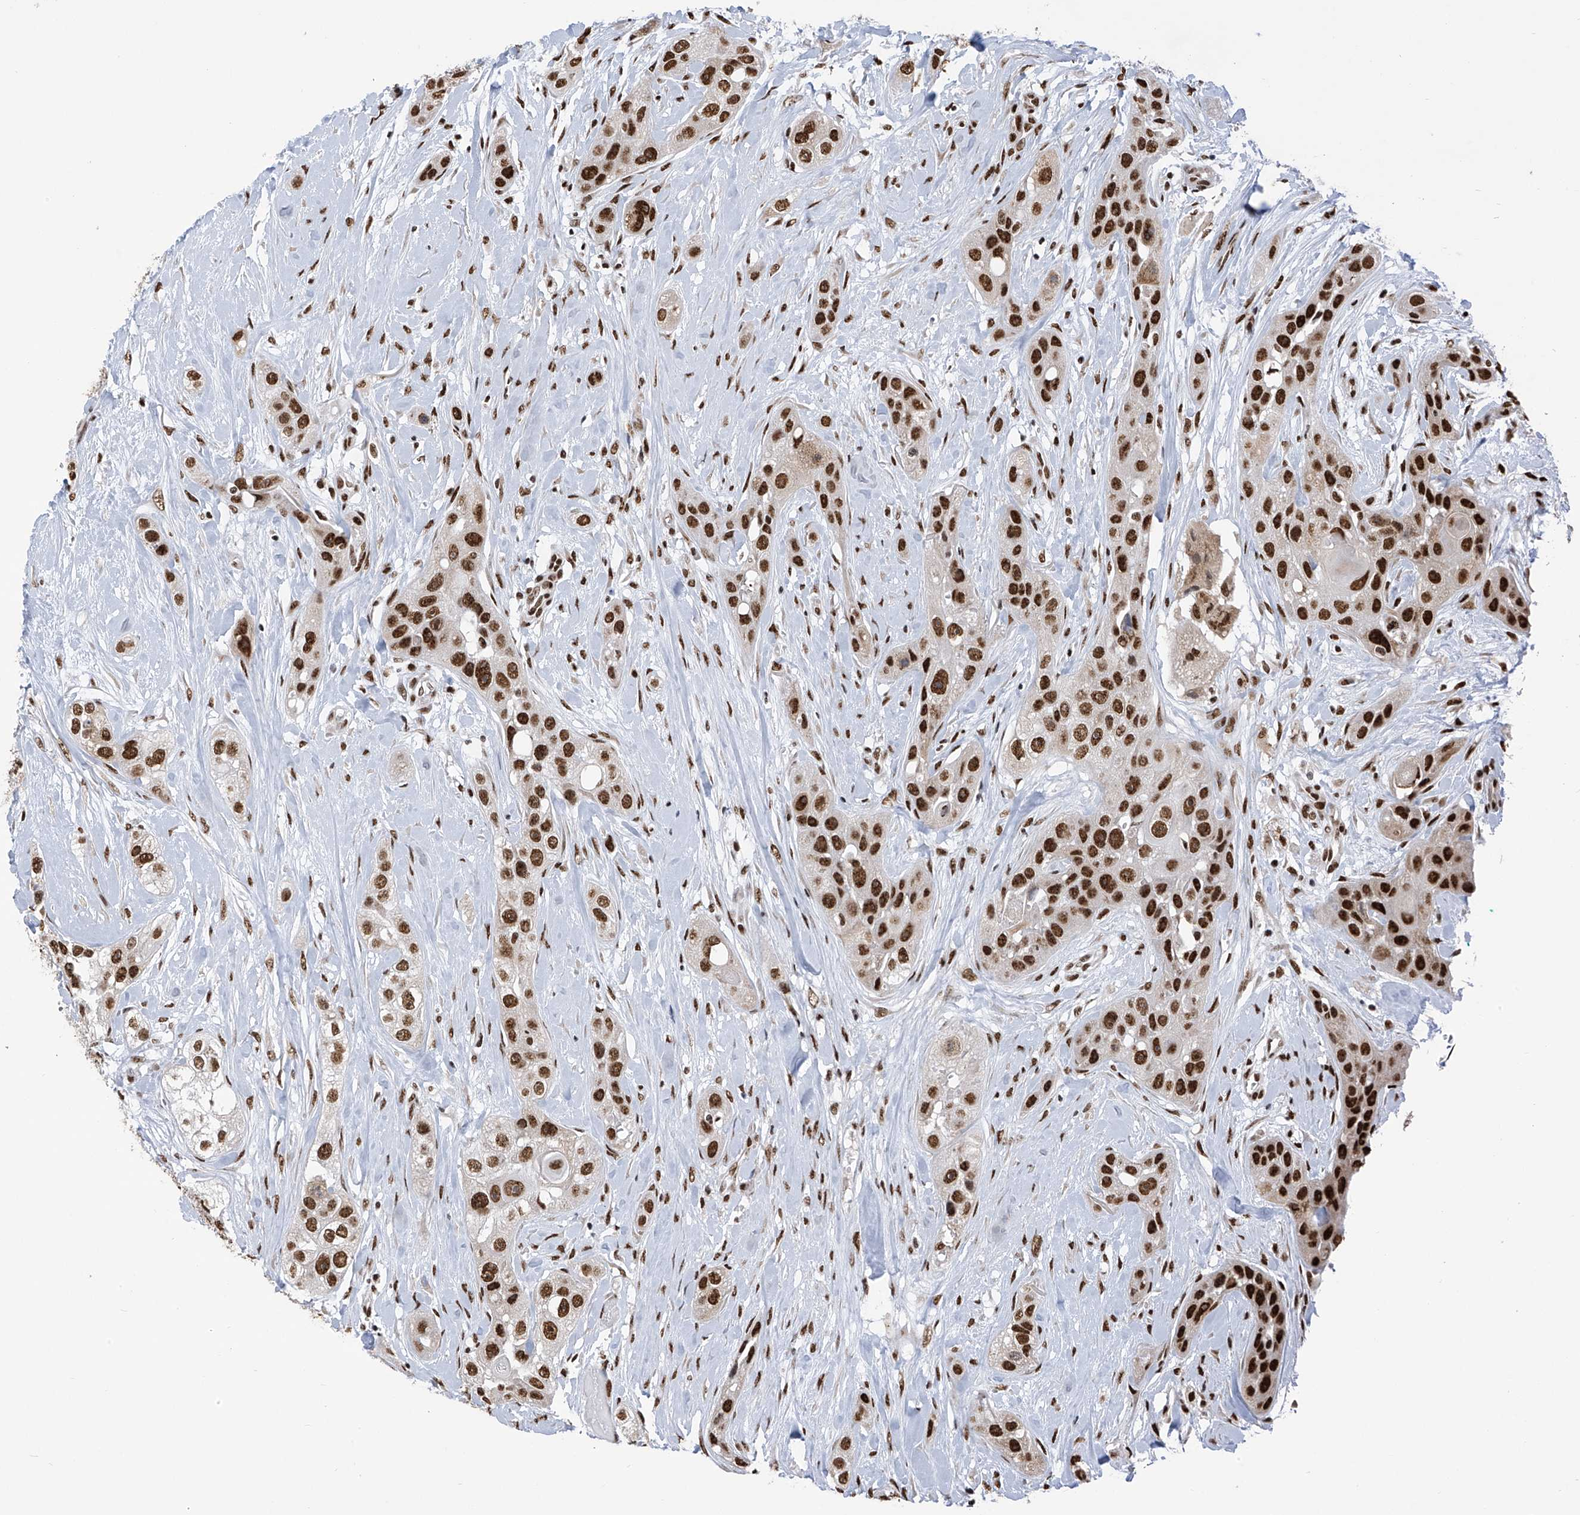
{"staining": {"intensity": "strong", "quantity": ">75%", "location": "nuclear"}, "tissue": "head and neck cancer", "cell_type": "Tumor cells", "image_type": "cancer", "snomed": [{"axis": "morphology", "description": "Normal tissue, NOS"}, {"axis": "morphology", "description": "Squamous cell carcinoma, NOS"}, {"axis": "topography", "description": "Skeletal muscle"}, {"axis": "topography", "description": "Head-Neck"}], "caption": "The image demonstrates immunohistochemical staining of head and neck cancer (squamous cell carcinoma). There is strong nuclear staining is seen in about >75% of tumor cells. The staining was performed using DAB, with brown indicating positive protein expression. Nuclei are stained blue with hematoxylin.", "gene": "APLF", "patient": {"sex": "male", "age": 51}}